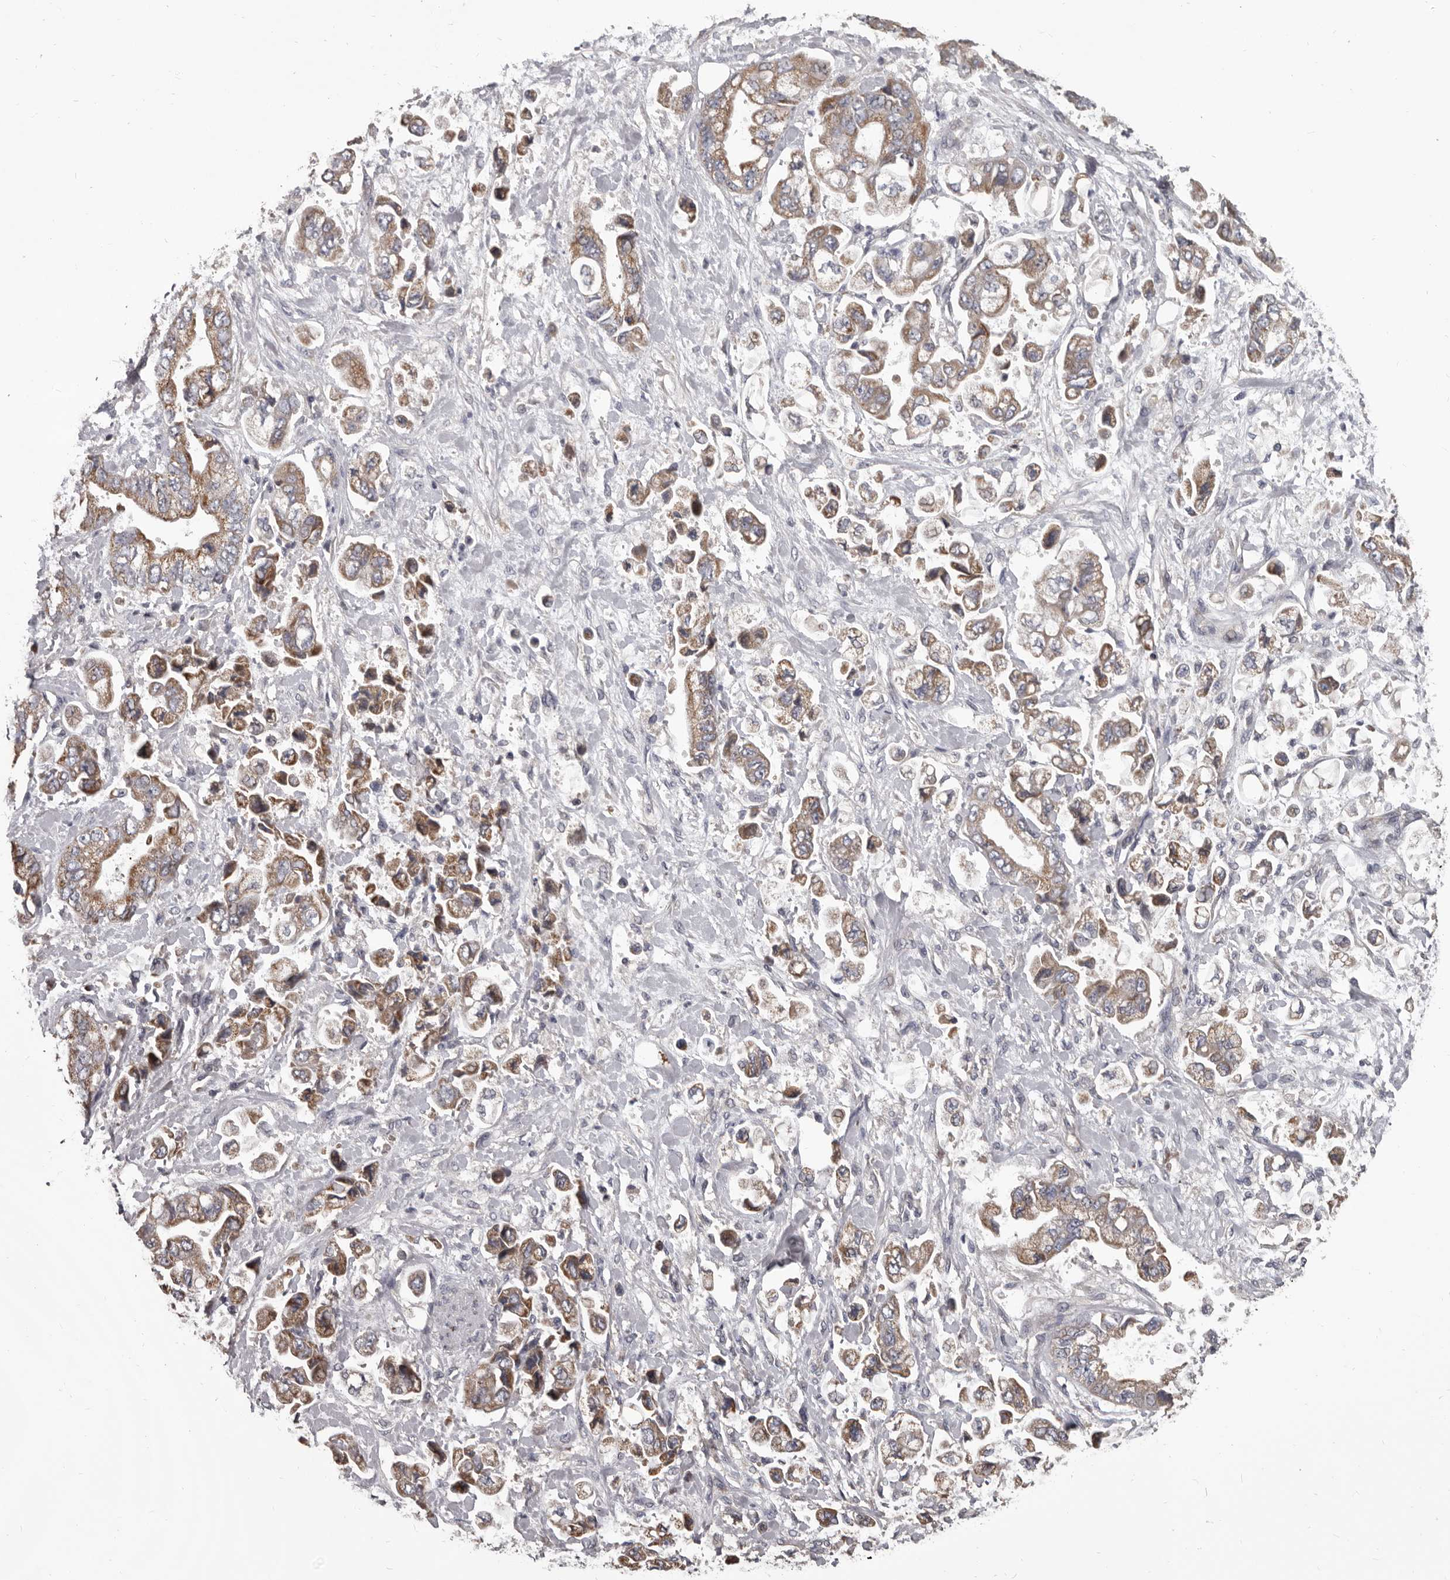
{"staining": {"intensity": "moderate", "quantity": ">75%", "location": "cytoplasmic/membranous"}, "tissue": "stomach cancer", "cell_type": "Tumor cells", "image_type": "cancer", "snomed": [{"axis": "morphology", "description": "Normal tissue, NOS"}, {"axis": "morphology", "description": "Adenocarcinoma, NOS"}, {"axis": "topography", "description": "Stomach"}], "caption": "Immunohistochemical staining of human stomach cancer (adenocarcinoma) reveals moderate cytoplasmic/membranous protein positivity in about >75% of tumor cells.", "gene": "ALDH5A1", "patient": {"sex": "male", "age": 62}}